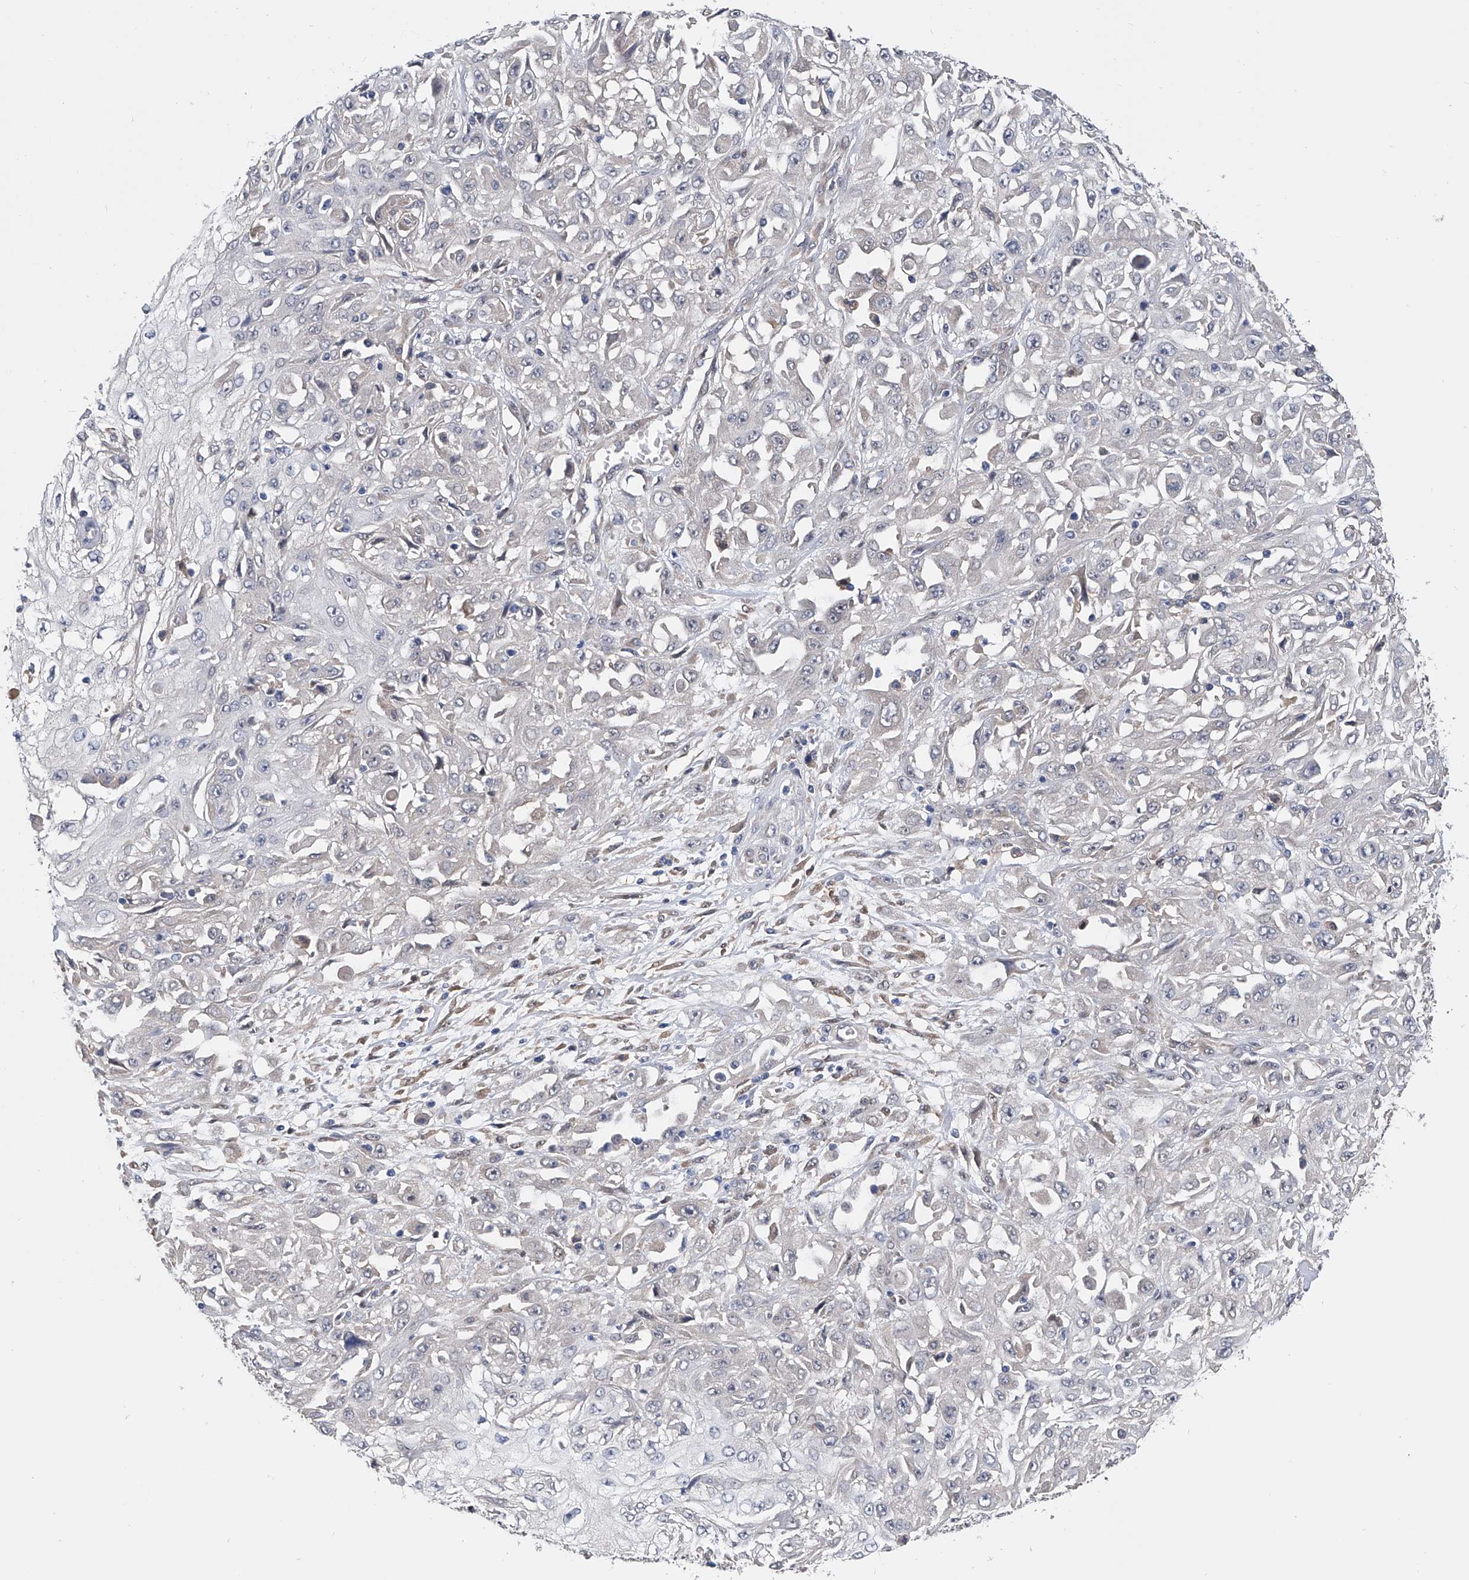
{"staining": {"intensity": "negative", "quantity": "none", "location": "none"}, "tissue": "skin cancer", "cell_type": "Tumor cells", "image_type": "cancer", "snomed": [{"axis": "morphology", "description": "Squamous cell carcinoma, NOS"}, {"axis": "morphology", "description": "Squamous cell carcinoma, metastatic, NOS"}, {"axis": "topography", "description": "Skin"}, {"axis": "topography", "description": "Lymph node"}], "caption": "The immunohistochemistry photomicrograph has no significant staining in tumor cells of skin squamous cell carcinoma tissue.", "gene": "PGM3", "patient": {"sex": "male", "age": 75}}